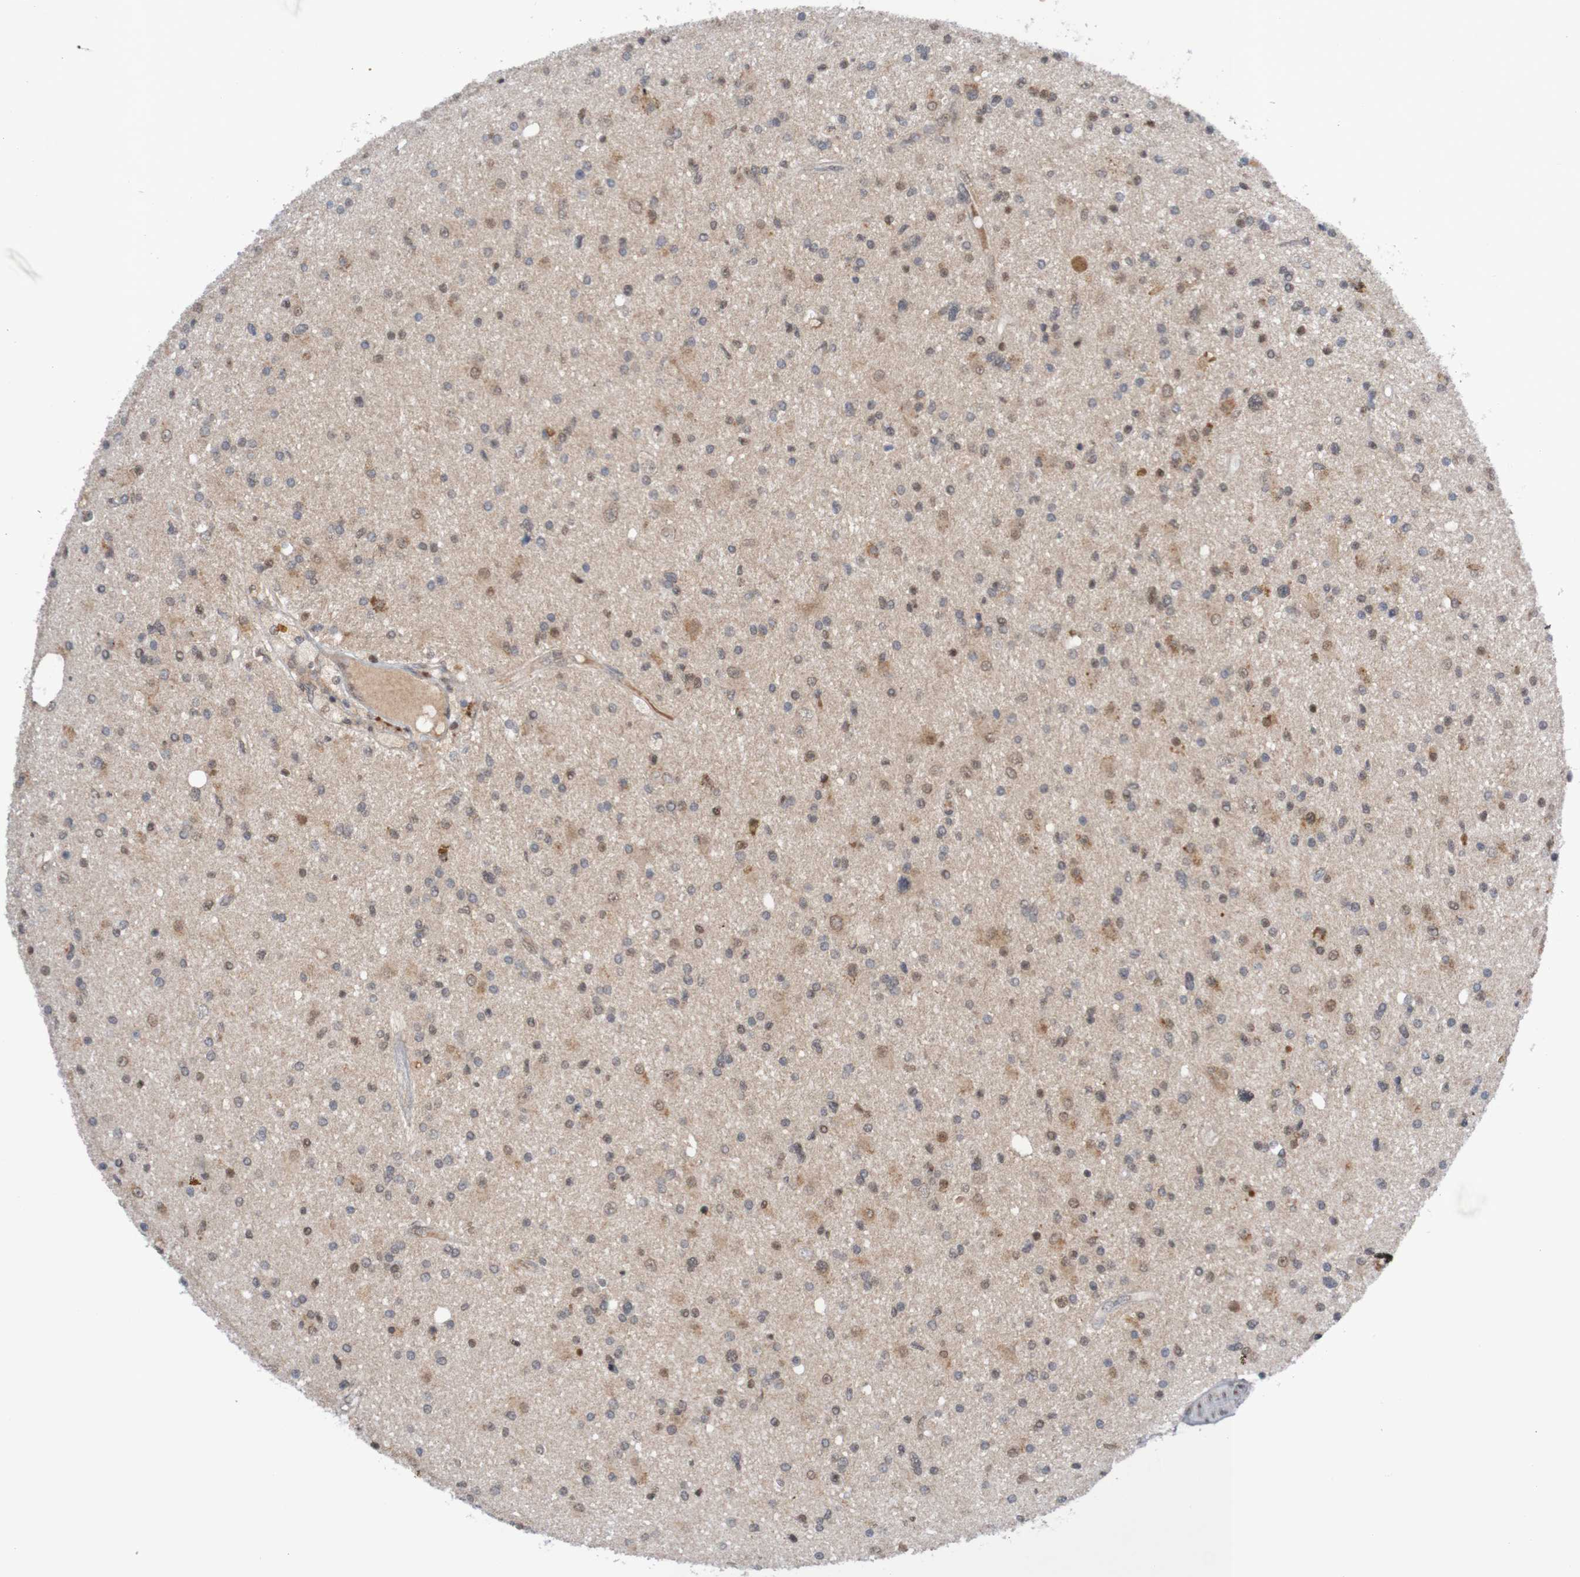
{"staining": {"intensity": "weak", "quantity": "25%-75%", "location": "nuclear"}, "tissue": "glioma", "cell_type": "Tumor cells", "image_type": "cancer", "snomed": [{"axis": "morphology", "description": "Glioma, malignant, High grade"}, {"axis": "topography", "description": "Brain"}], "caption": "A low amount of weak nuclear positivity is identified in approximately 25%-75% of tumor cells in malignant glioma (high-grade) tissue. (brown staining indicates protein expression, while blue staining denotes nuclei).", "gene": "ITLN1", "patient": {"sex": "male", "age": 33}}